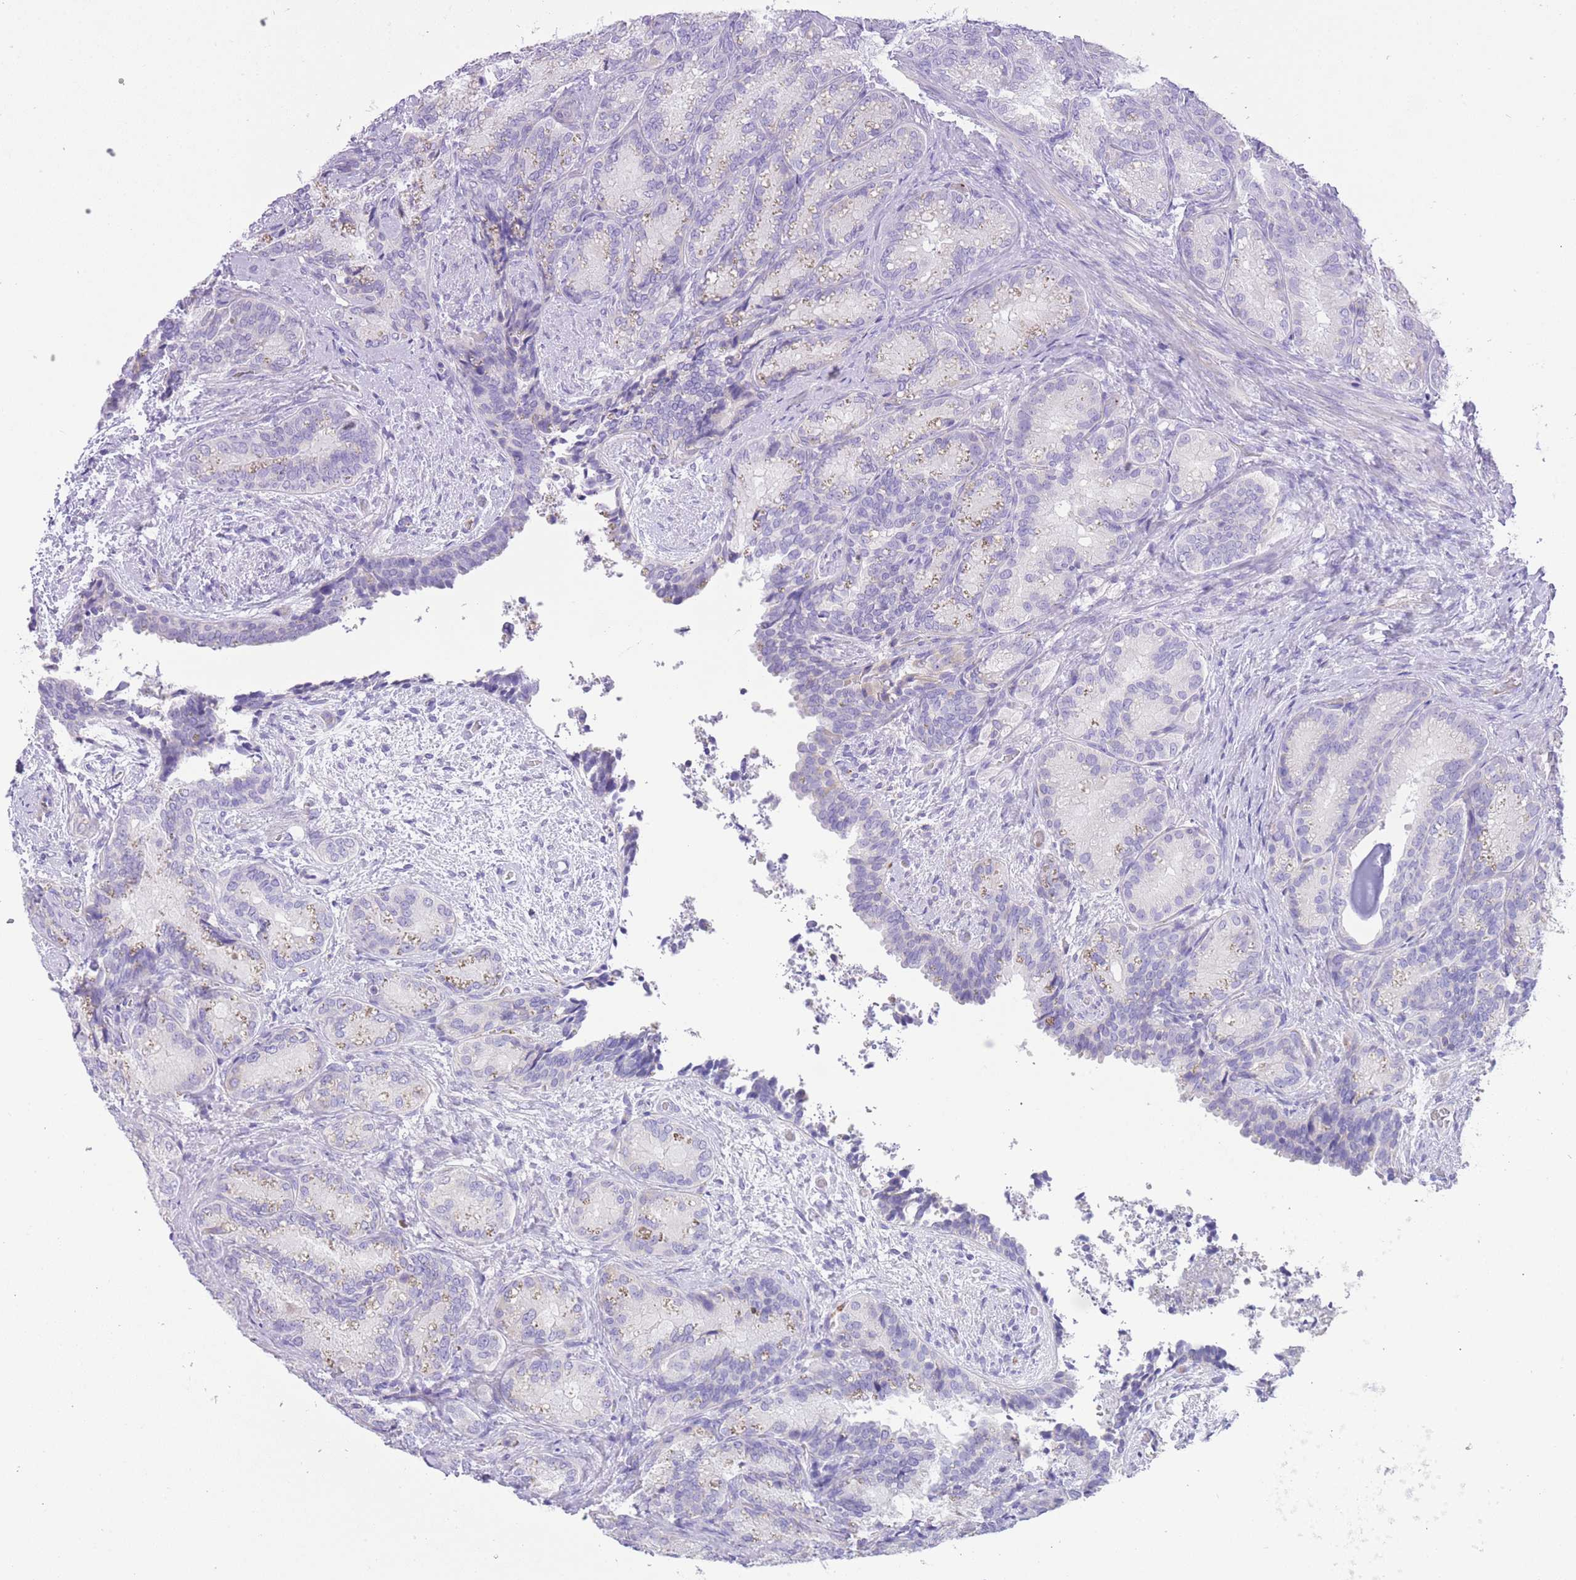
{"staining": {"intensity": "negative", "quantity": "none", "location": "none"}, "tissue": "seminal vesicle", "cell_type": "Glandular cells", "image_type": "normal", "snomed": [{"axis": "morphology", "description": "Normal tissue, NOS"}, {"axis": "topography", "description": "Seminal veicle"}], "caption": "Seminal vesicle was stained to show a protein in brown. There is no significant staining in glandular cells. (Brightfield microscopy of DAB immunohistochemistry at high magnification).", "gene": "ENSG00000289258", "patient": {"sex": "male", "age": 58}}